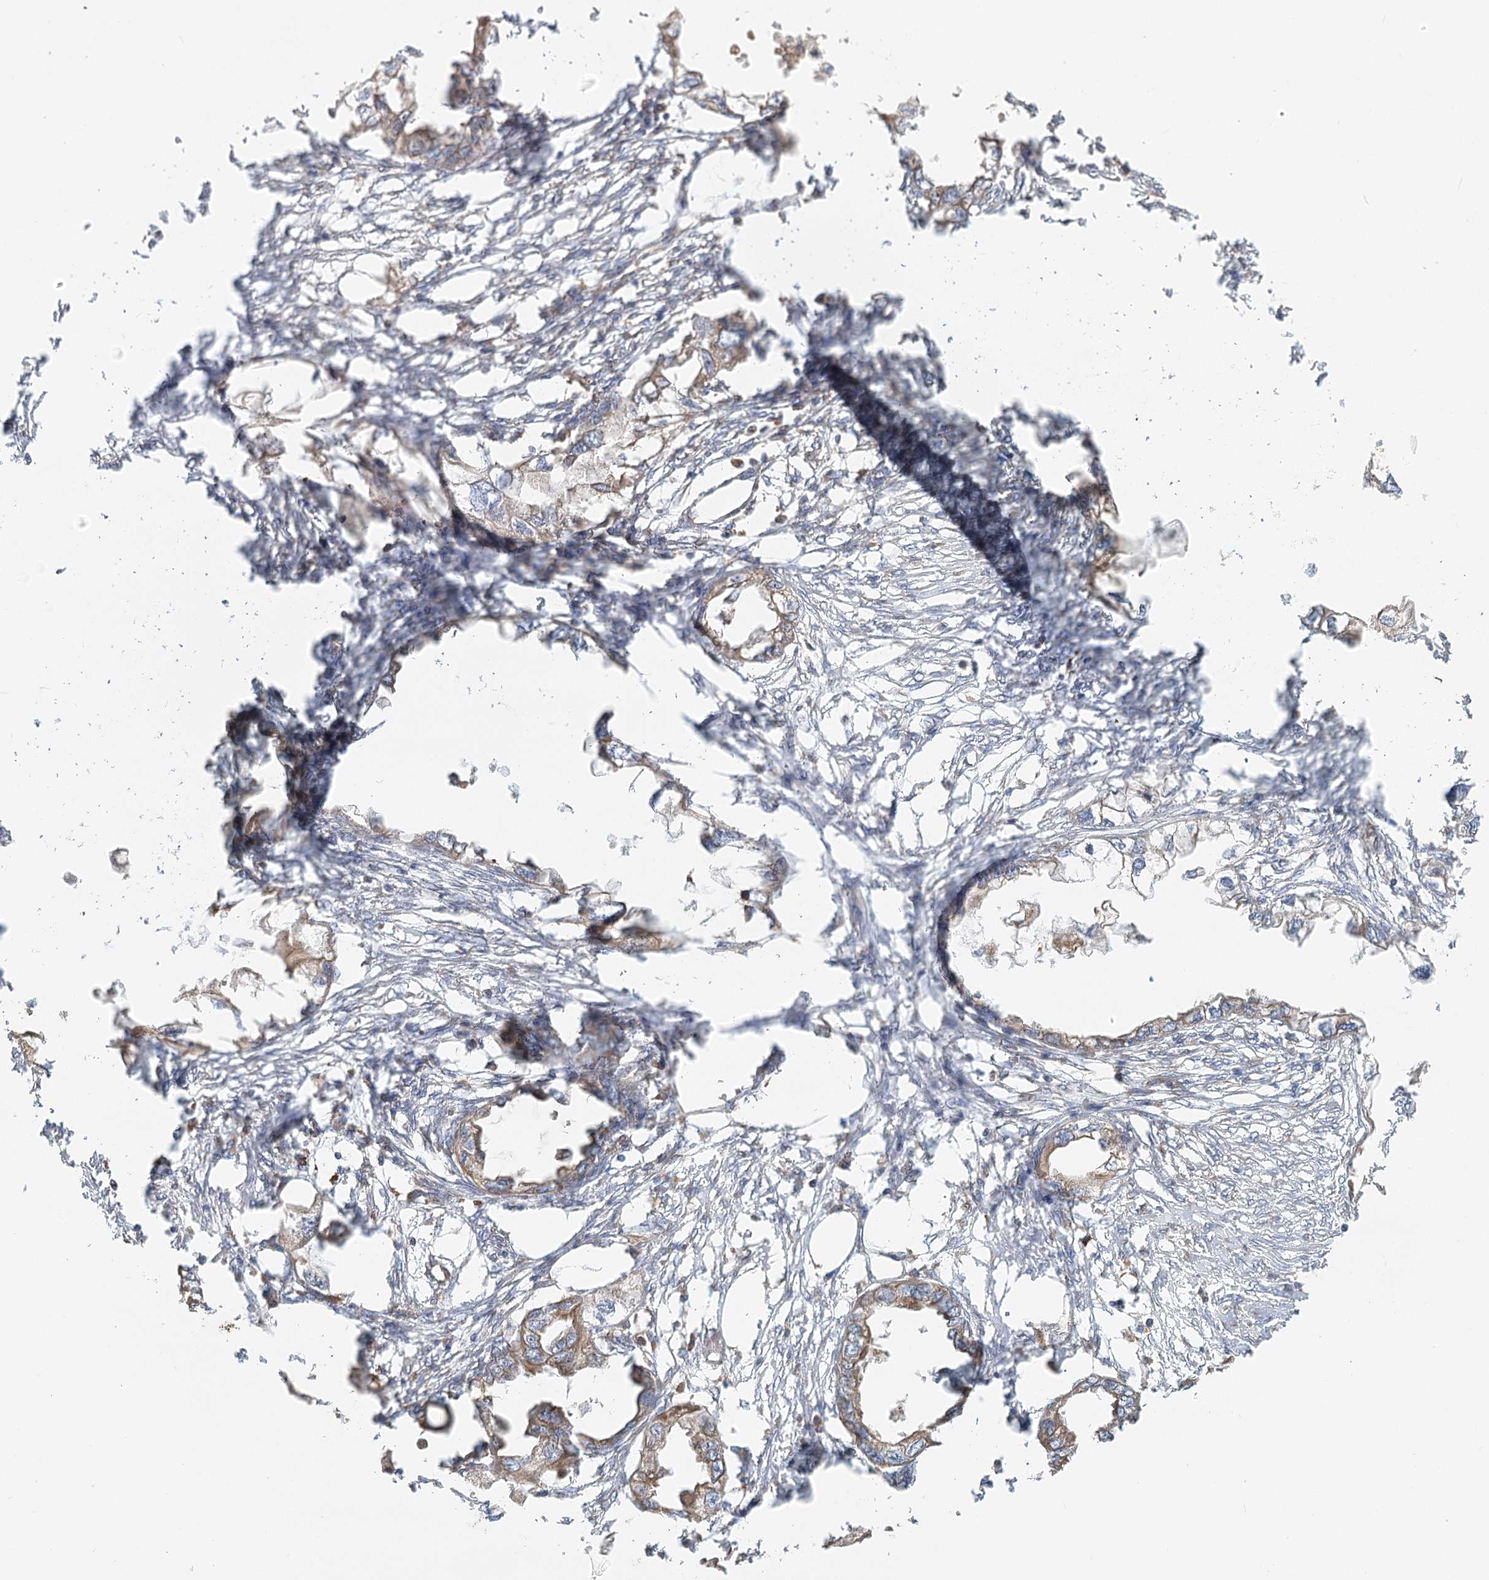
{"staining": {"intensity": "weak", "quantity": "25%-75%", "location": "cytoplasmic/membranous"}, "tissue": "endometrial cancer", "cell_type": "Tumor cells", "image_type": "cancer", "snomed": [{"axis": "morphology", "description": "Adenocarcinoma, NOS"}, {"axis": "morphology", "description": "Adenocarcinoma, metastatic, NOS"}, {"axis": "topography", "description": "Adipose tissue"}, {"axis": "topography", "description": "Endometrium"}], "caption": "Brown immunohistochemical staining in metastatic adenocarcinoma (endometrial) reveals weak cytoplasmic/membranous expression in about 25%-75% of tumor cells.", "gene": "TAS1R1", "patient": {"sex": "female", "age": 67}}